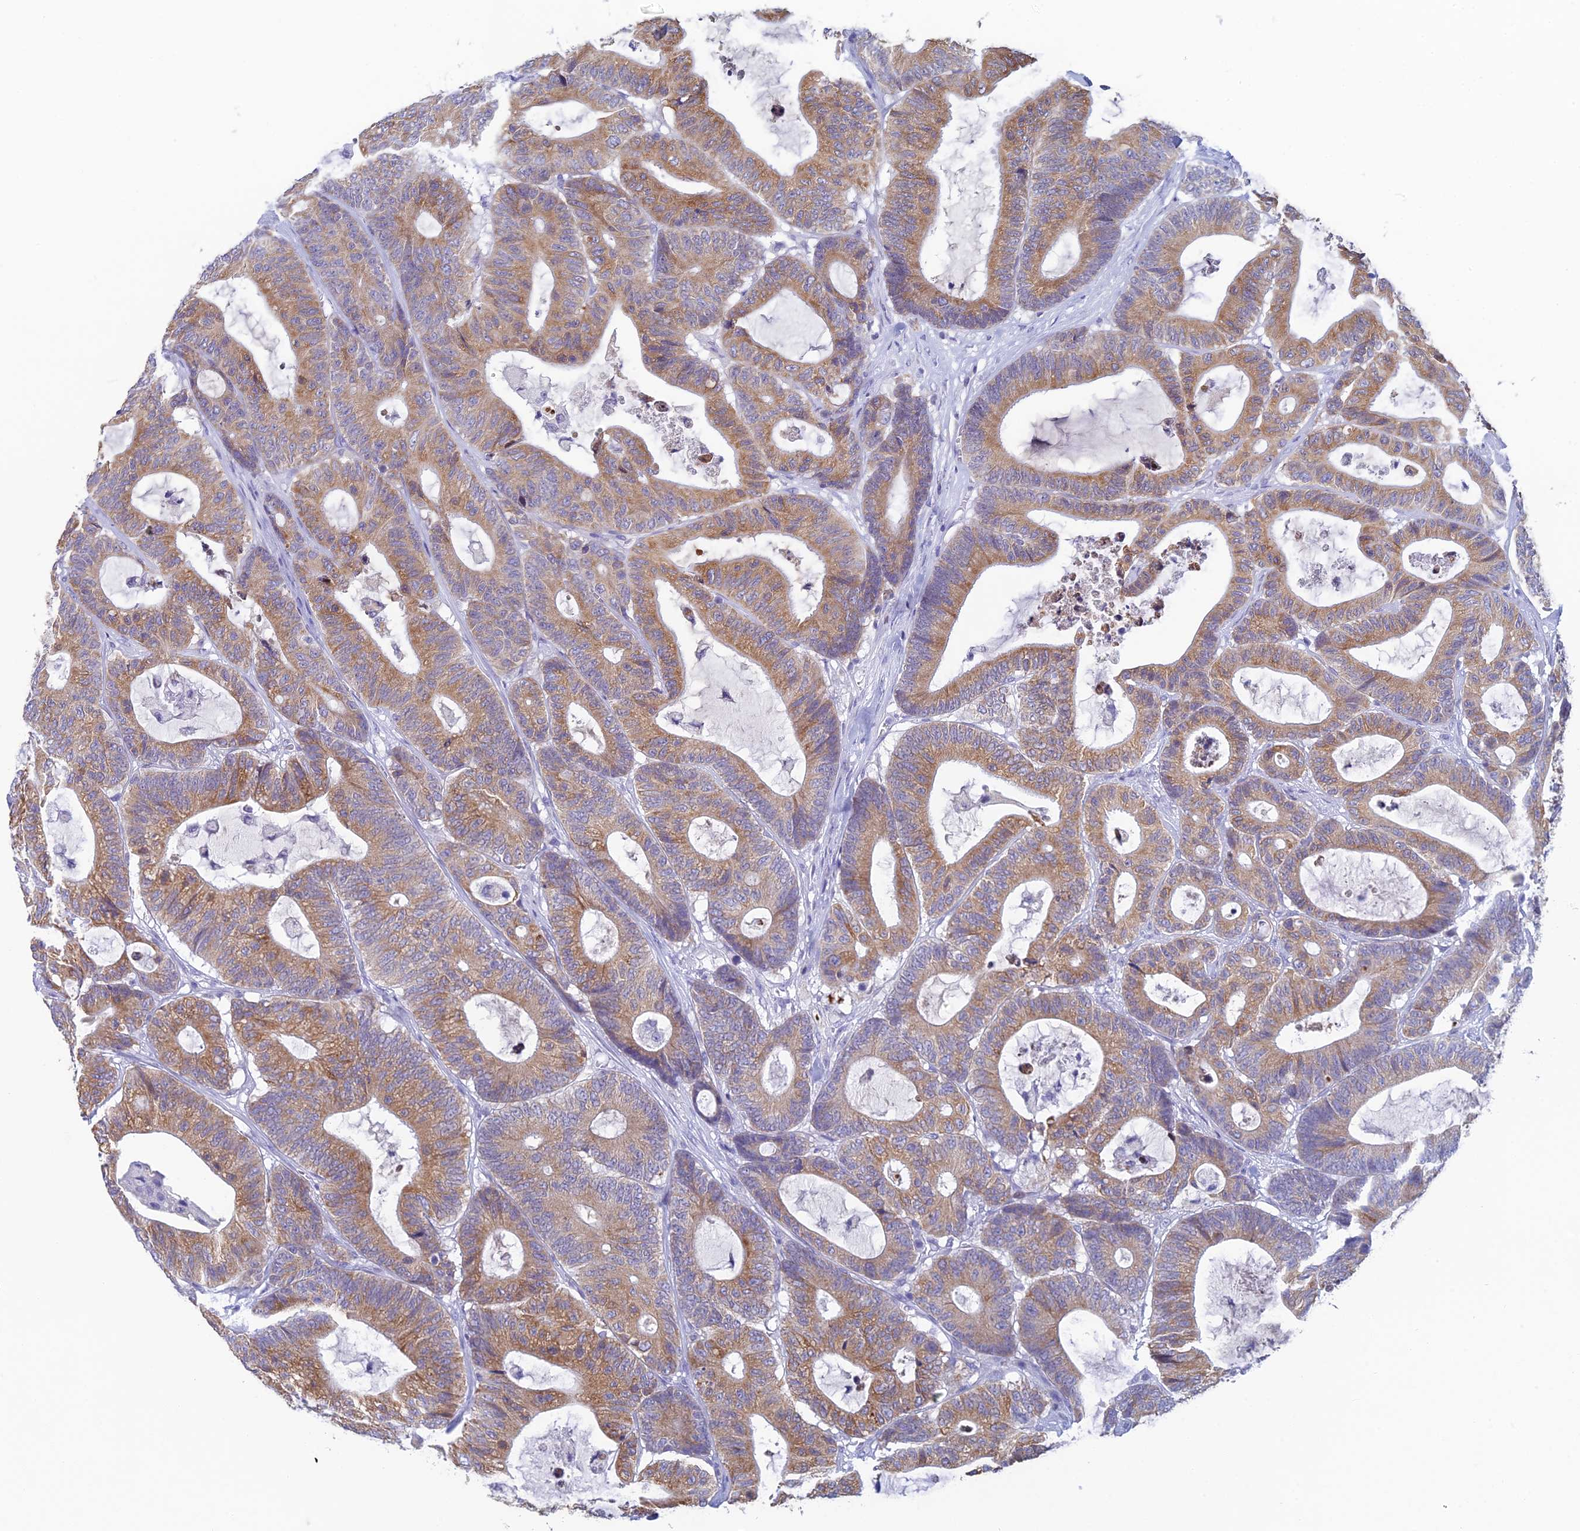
{"staining": {"intensity": "moderate", "quantity": ">75%", "location": "cytoplasmic/membranous"}, "tissue": "colorectal cancer", "cell_type": "Tumor cells", "image_type": "cancer", "snomed": [{"axis": "morphology", "description": "Adenocarcinoma, NOS"}, {"axis": "topography", "description": "Colon"}], "caption": "Immunohistochemical staining of human colorectal cancer displays medium levels of moderate cytoplasmic/membranous protein expression in about >75% of tumor cells.", "gene": "REXO5", "patient": {"sex": "female", "age": 84}}